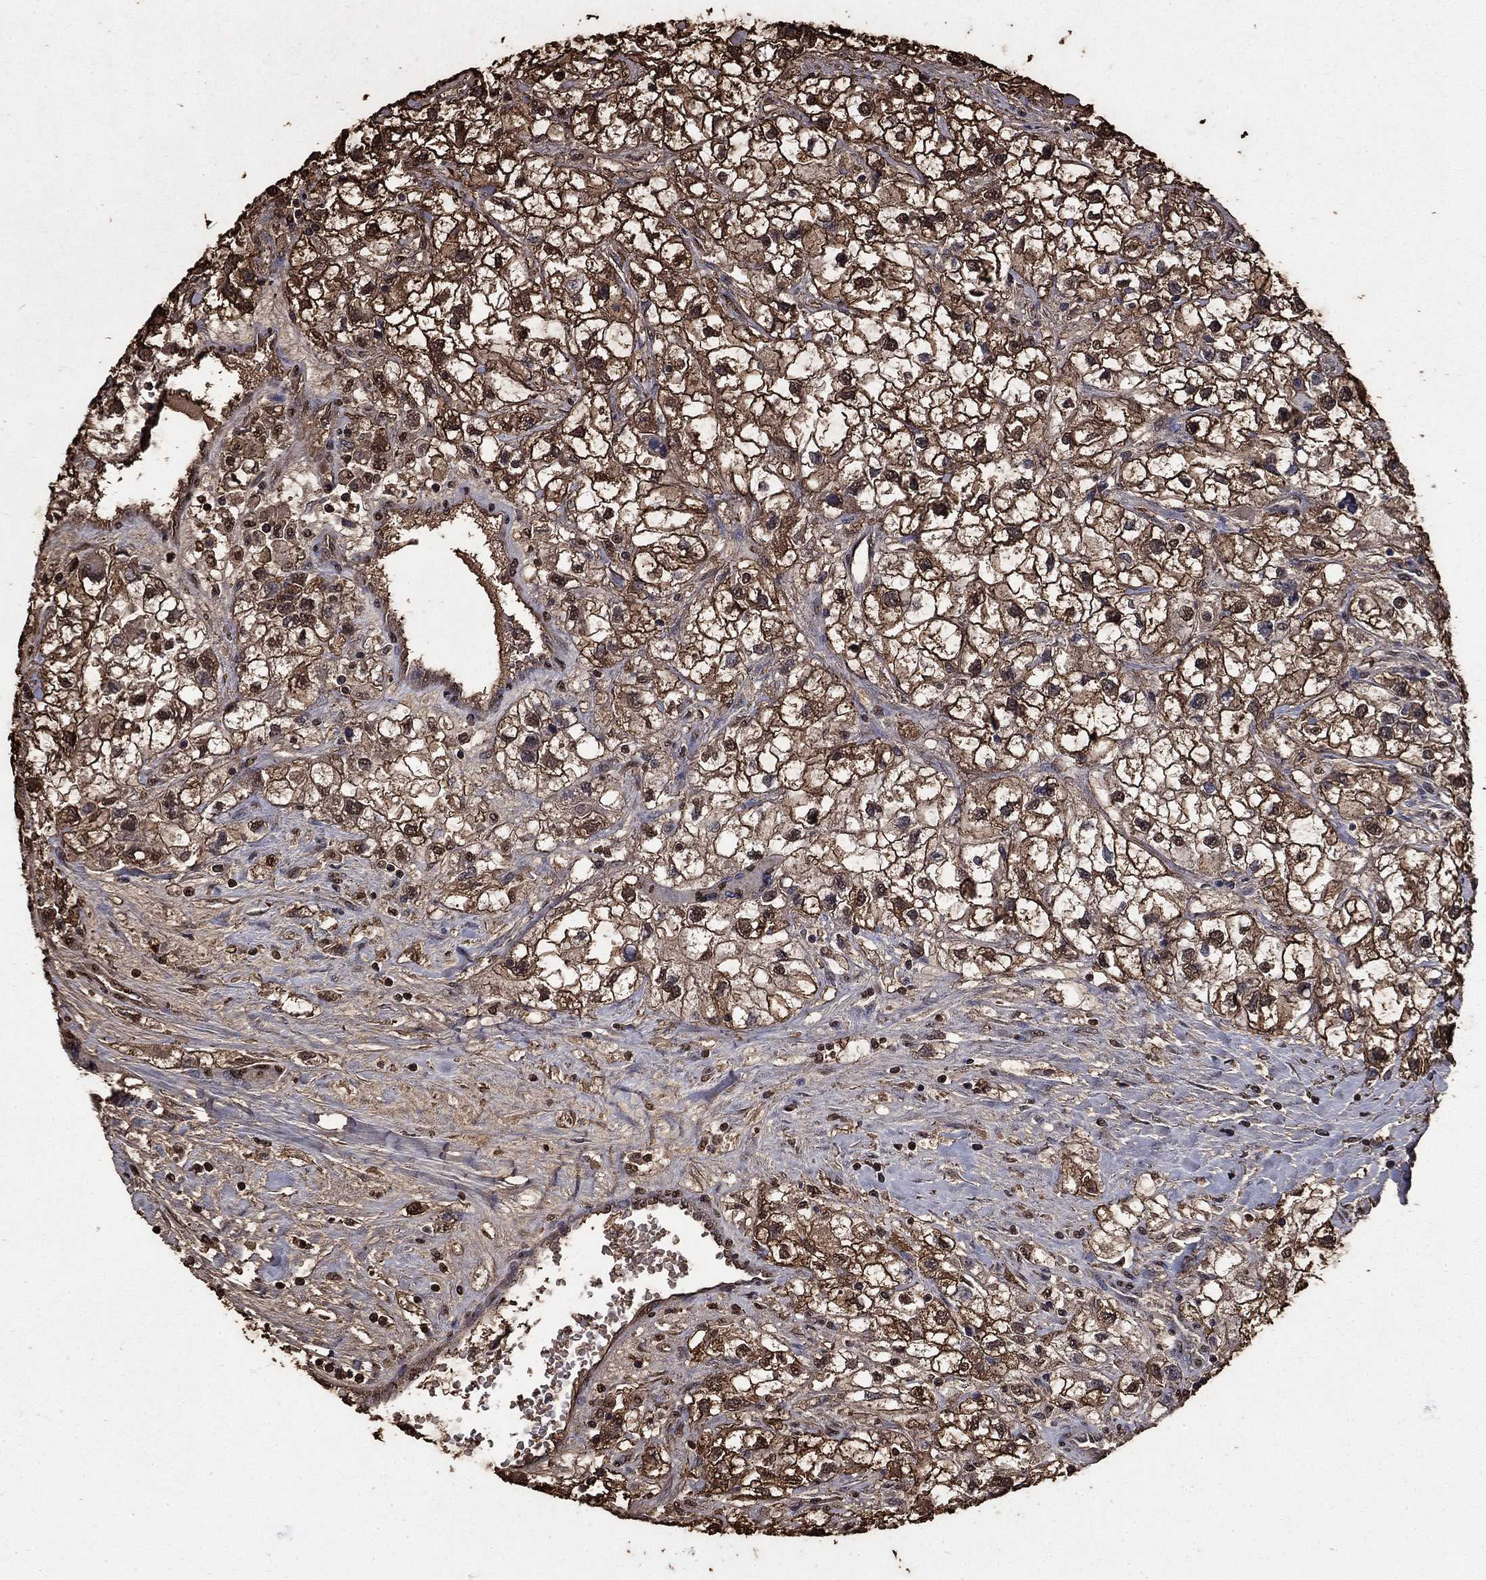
{"staining": {"intensity": "strong", "quantity": ">75%", "location": "cytoplasmic/membranous,nuclear"}, "tissue": "renal cancer", "cell_type": "Tumor cells", "image_type": "cancer", "snomed": [{"axis": "morphology", "description": "Adenocarcinoma, NOS"}, {"axis": "topography", "description": "Kidney"}], "caption": "Adenocarcinoma (renal) stained with DAB (3,3'-diaminobenzidine) immunohistochemistry demonstrates high levels of strong cytoplasmic/membranous and nuclear staining in about >75% of tumor cells.", "gene": "GAPDH", "patient": {"sex": "male", "age": 59}}